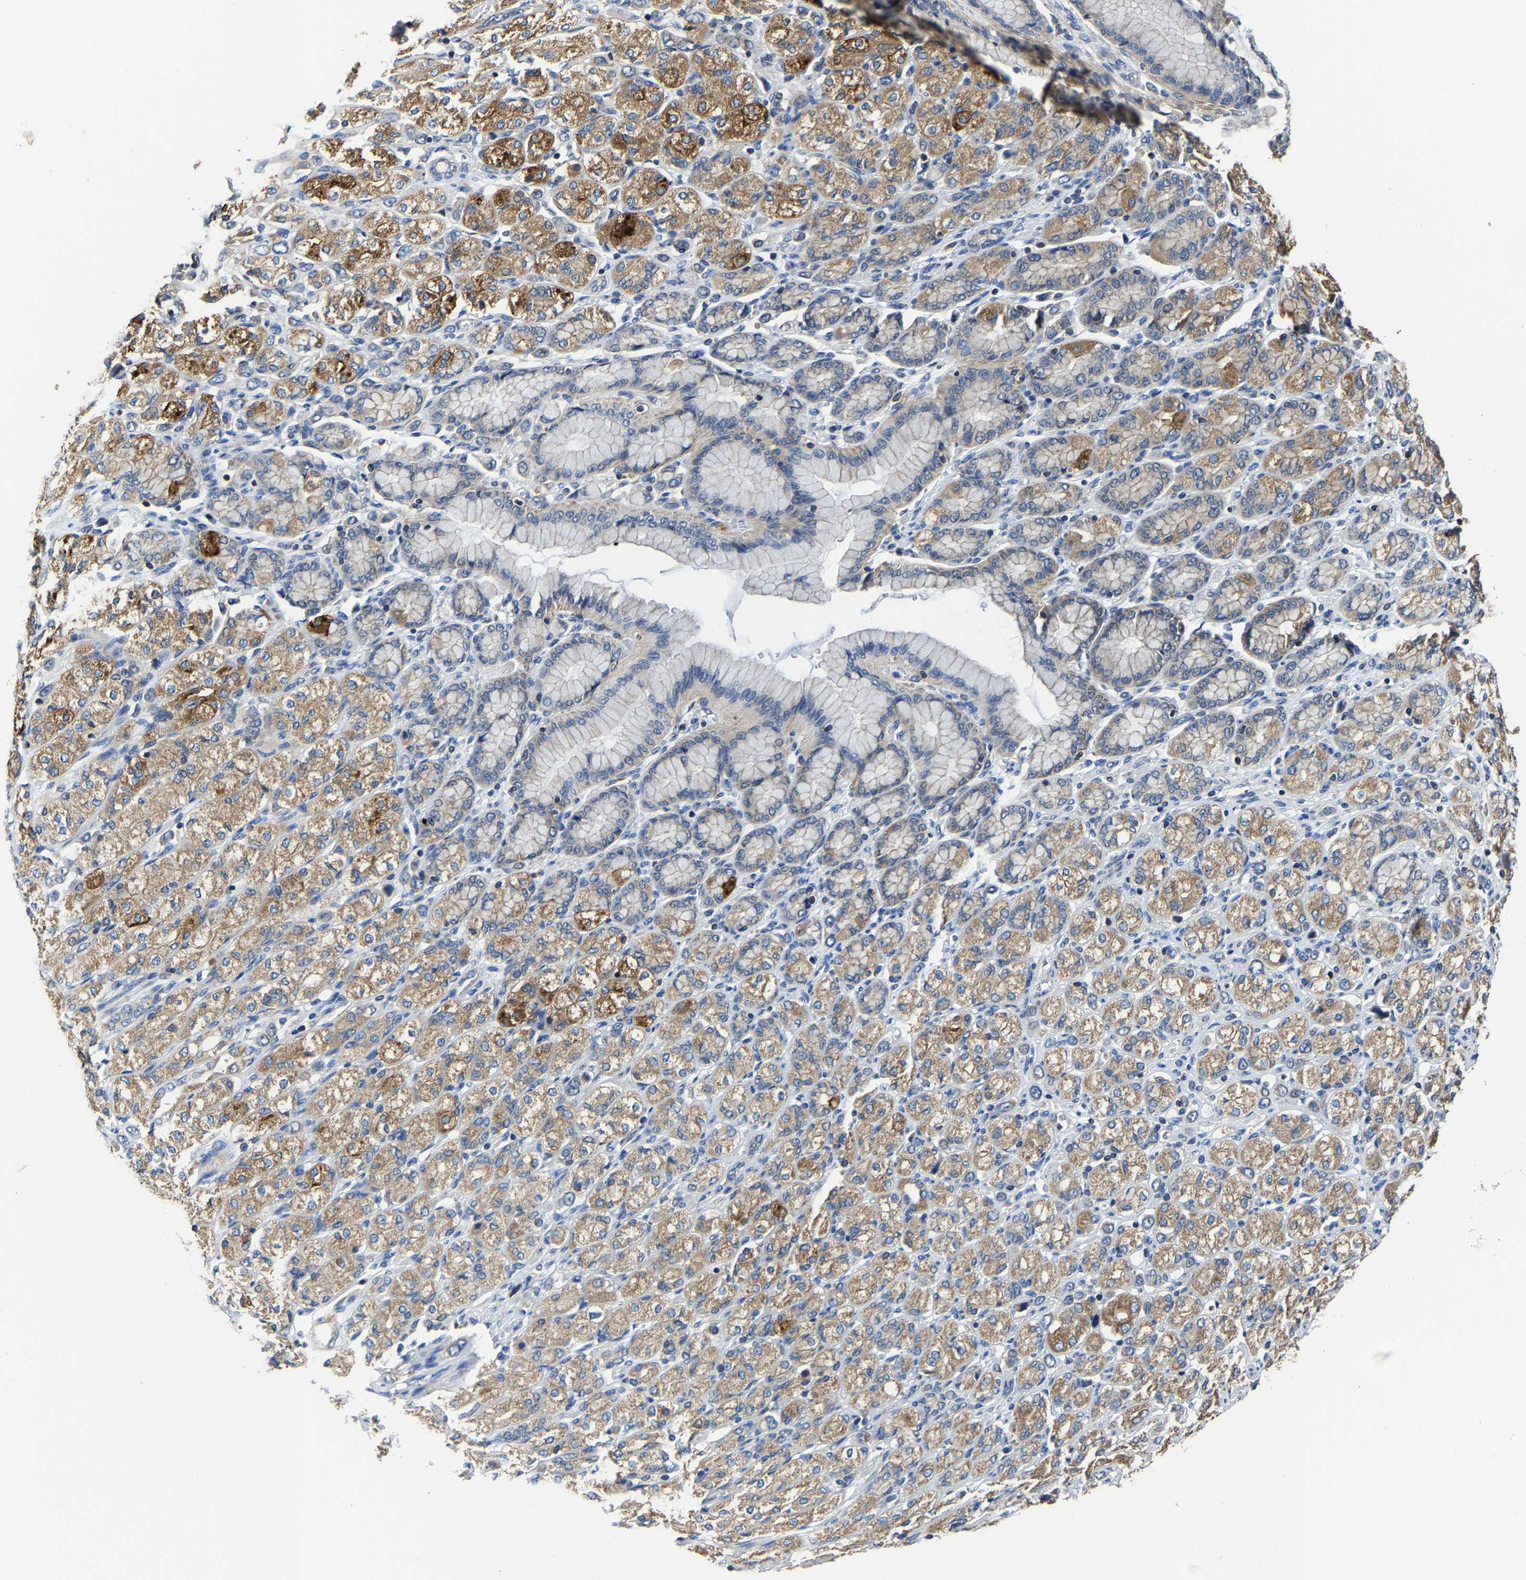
{"staining": {"intensity": "moderate", "quantity": ">75%", "location": "cytoplasmic/membranous"}, "tissue": "stomach cancer", "cell_type": "Tumor cells", "image_type": "cancer", "snomed": [{"axis": "morphology", "description": "Adenocarcinoma, NOS"}, {"axis": "topography", "description": "Stomach"}], "caption": "Immunohistochemical staining of stomach adenocarcinoma shows medium levels of moderate cytoplasmic/membranous protein staining in approximately >75% of tumor cells. (Brightfield microscopy of DAB IHC at high magnification).", "gene": "AGK", "patient": {"sex": "female", "age": 65}}